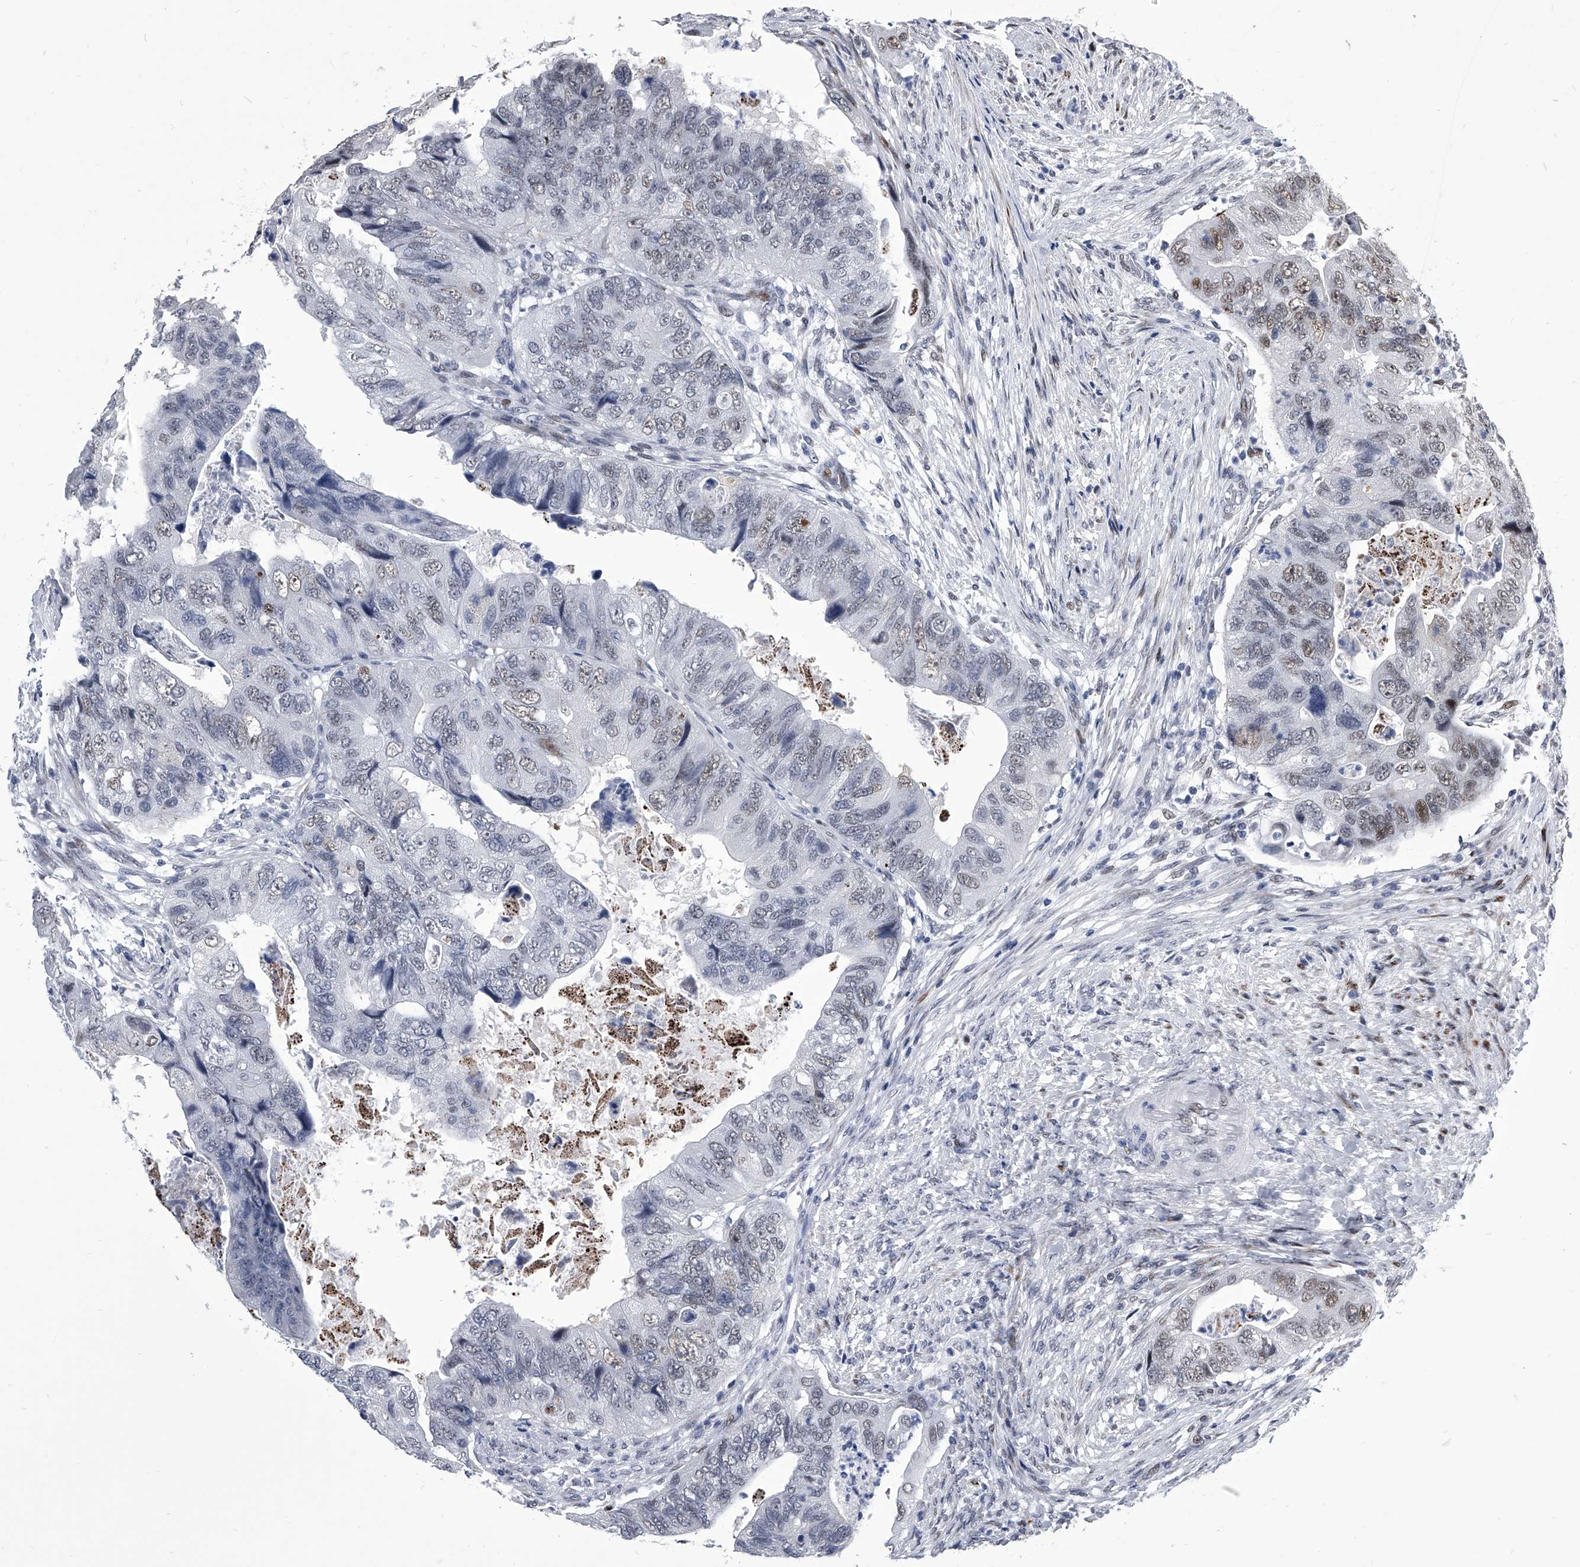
{"staining": {"intensity": "moderate", "quantity": "<25%", "location": "nuclear"}, "tissue": "colorectal cancer", "cell_type": "Tumor cells", "image_type": "cancer", "snomed": [{"axis": "morphology", "description": "Adenocarcinoma, NOS"}, {"axis": "topography", "description": "Rectum"}], "caption": "Colorectal adenocarcinoma tissue exhibits moderate nuclear positivity in approximately <25% of tumor cells, visualized by immunohistochemistry.", "gene": "CMTR1", "patient": {"sex": "male", "age": 63}}